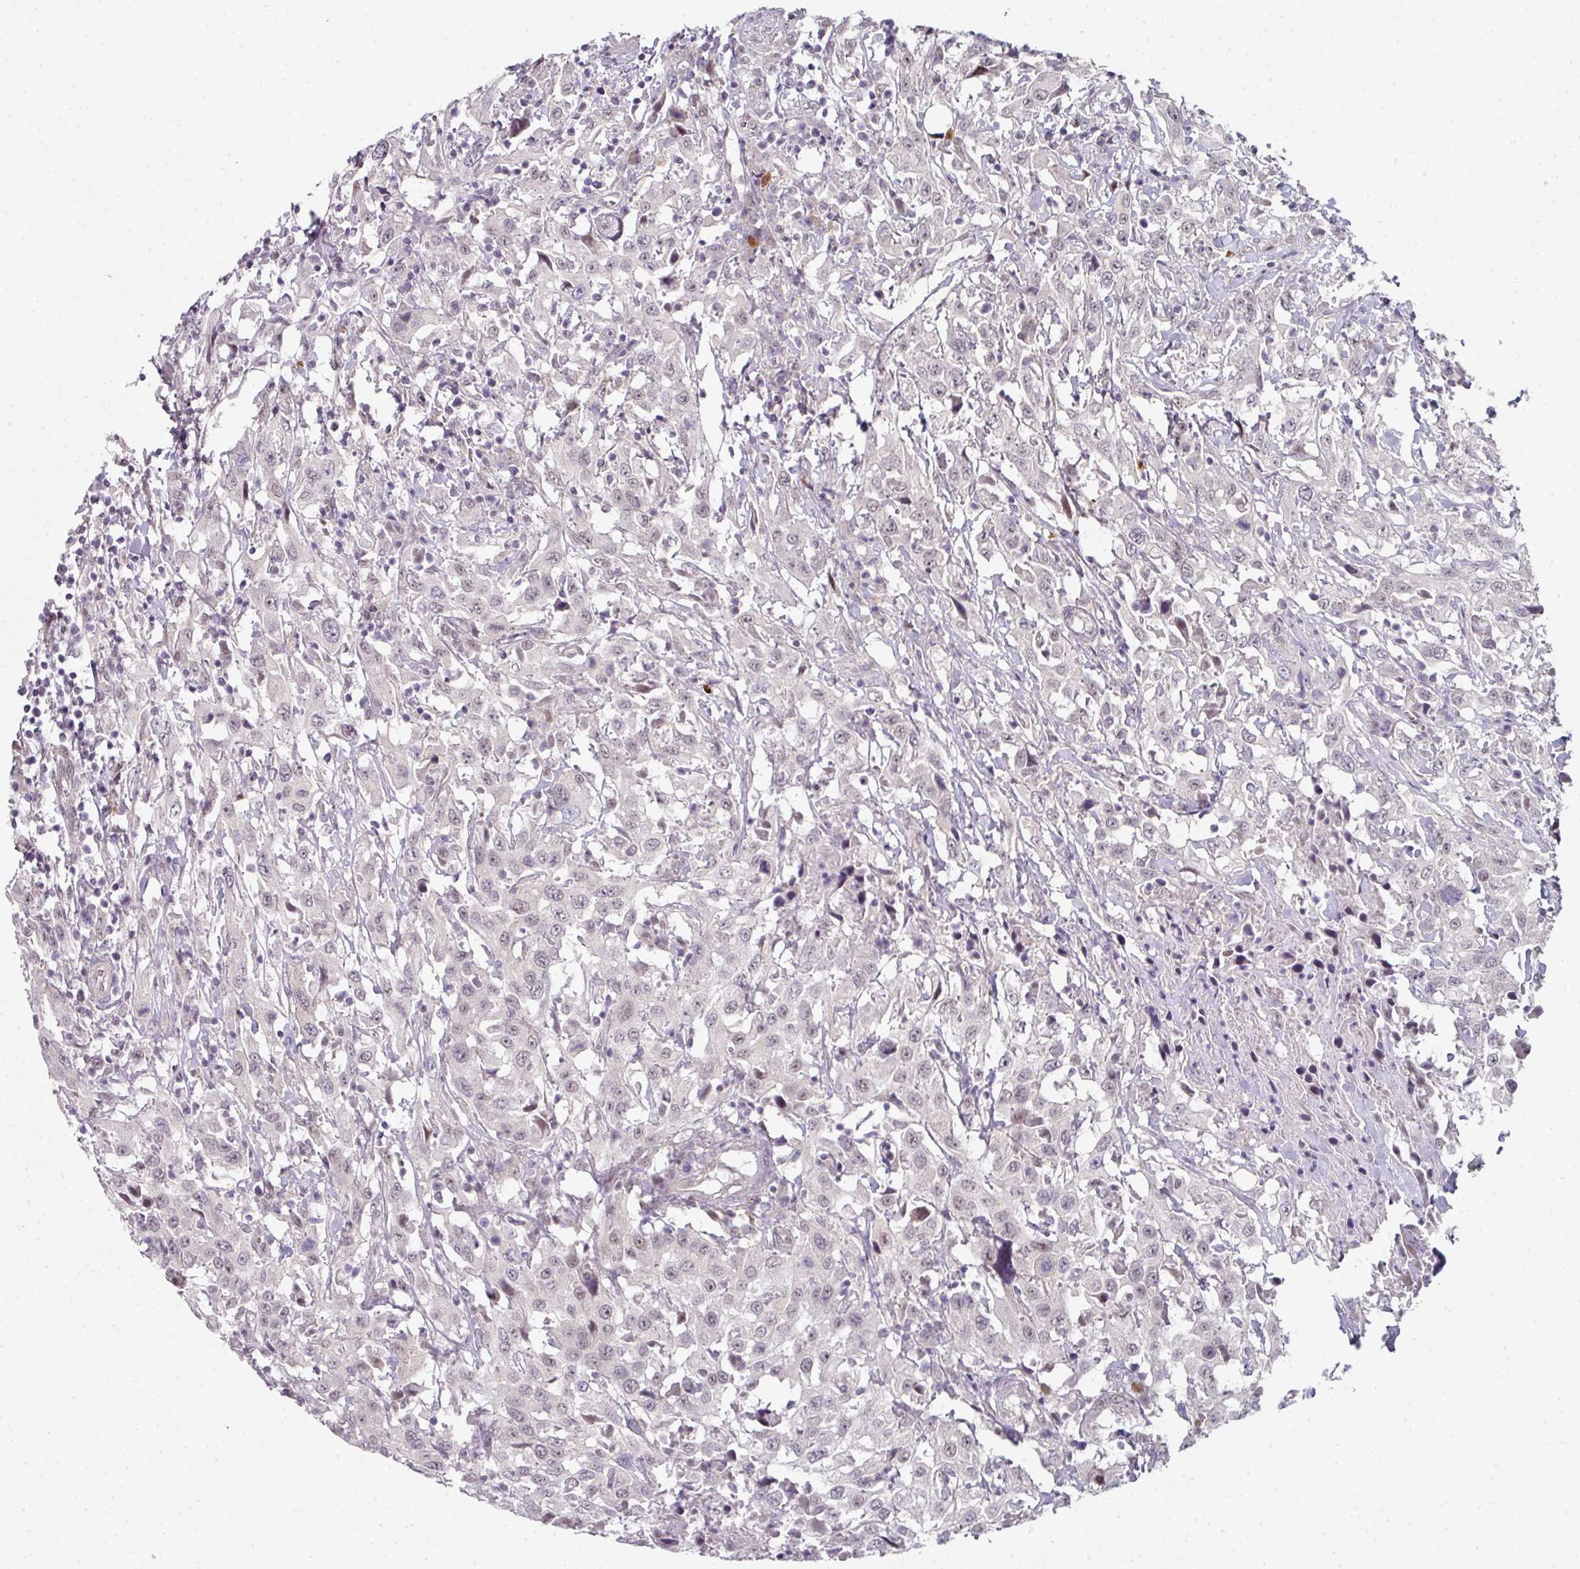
{"staining": {"intensity": "negative", "quantity": "none", "location": "none"}, "tissue": "urothelial cancer", "cell_type": "Tumor cells", "image_type": "cancer", "snomed": [{"axis": "morphology", "description": "Urothelial carcinoma, High grade"}, {"axis": "topography", "description": "Urinary bladder"}], "caption": "IHC of urothelial cancer shows no positivity in tumor cells.", "gene": "TMCC1", "patient": {"sex": "male", "age": 61}}